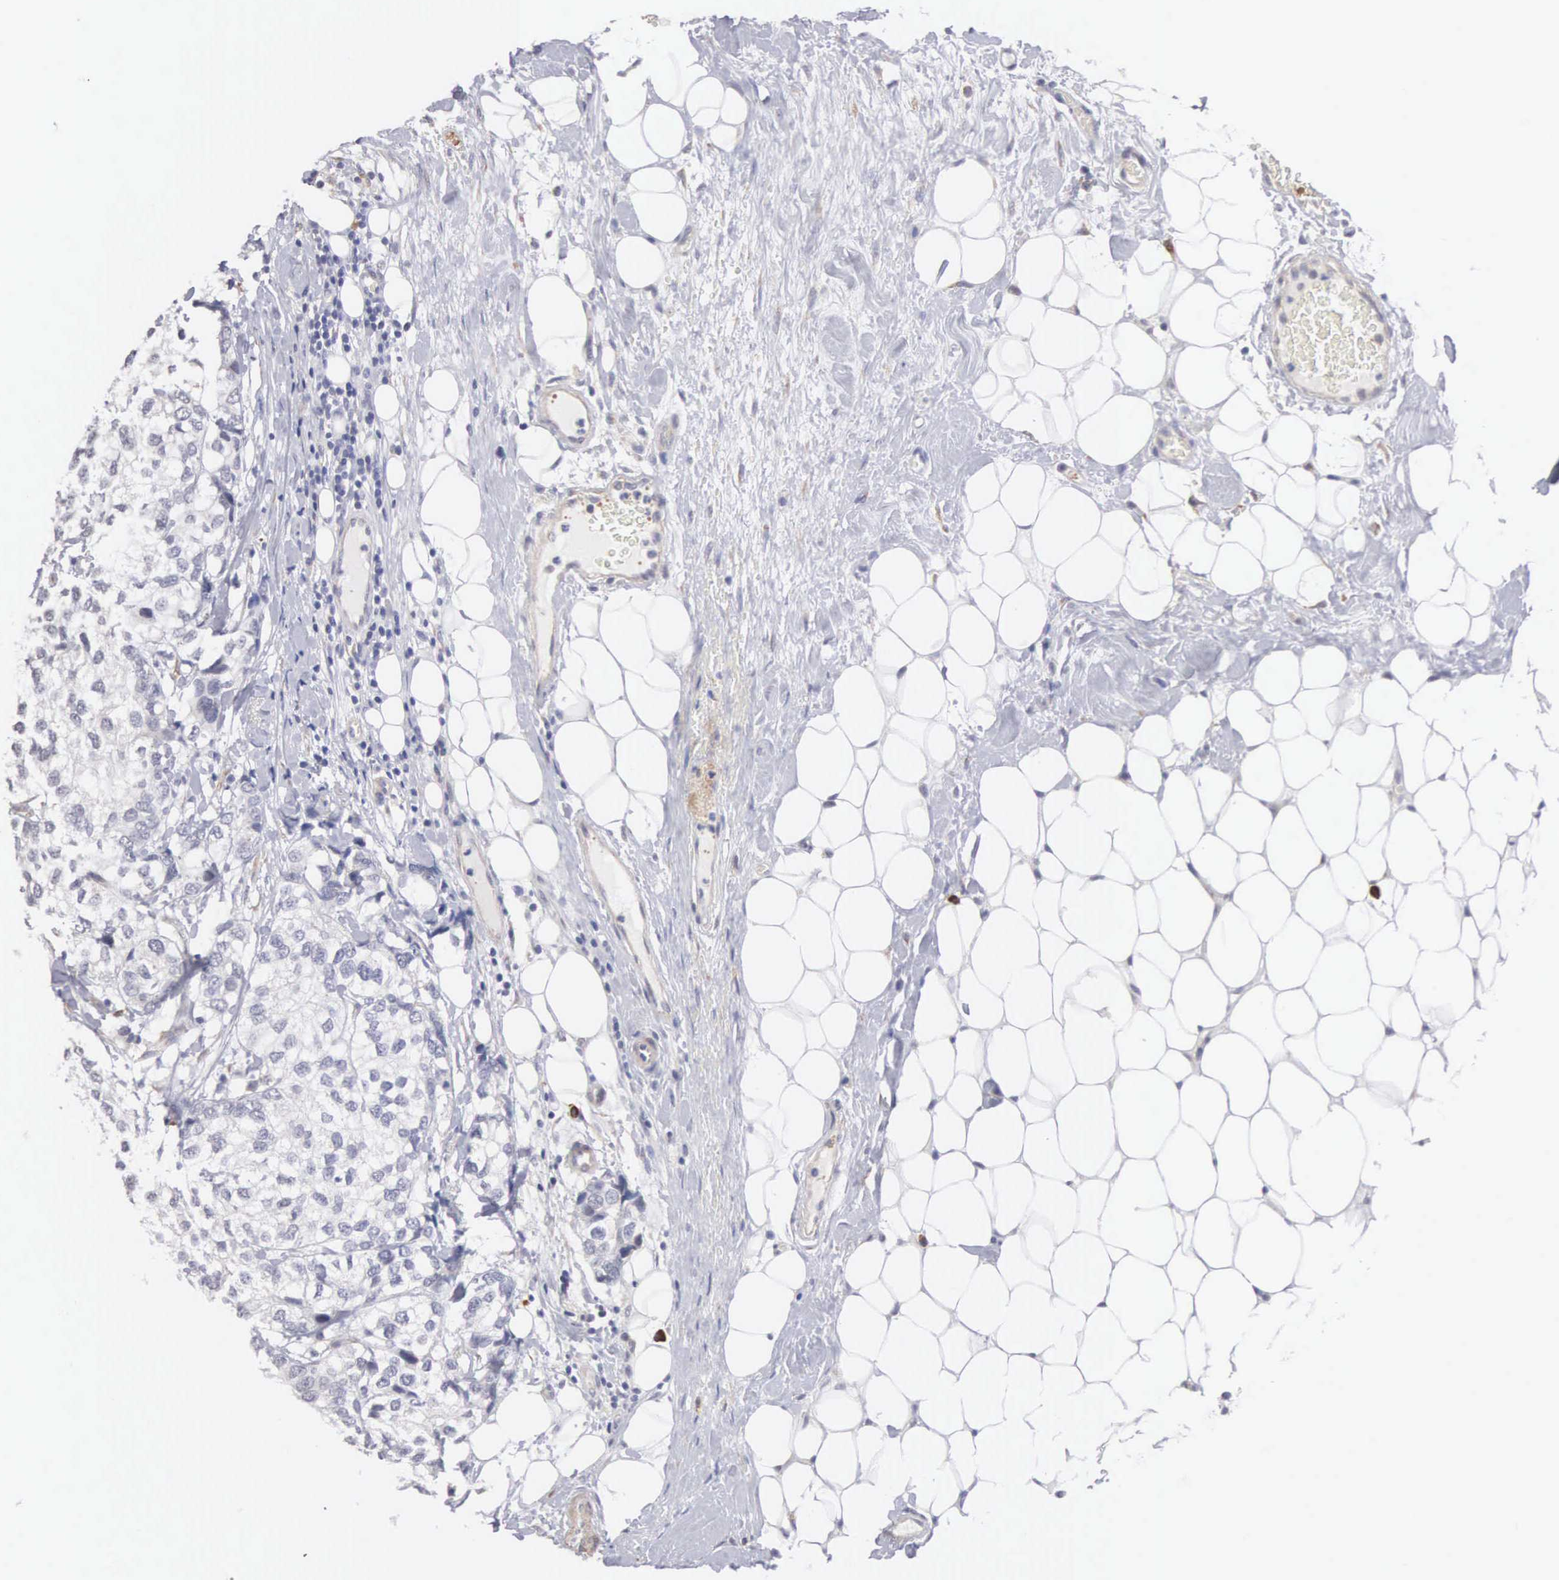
{"staining": {"intensity": "negative", "quantity": "none", "location": "none"}, "tissue": "breast cancer", "cell_type": "Tumor cells", "image_type": "cancer", "snomed": [{"axis": "morphology", "description": "Duct carcinoma"}, {"axis": "topography", "description": "Breast"}], "caption": "A photomicrograph of human breast cancer is negative for staining in tumor cells.", "gene": "ELFN2", "patient": {"sex": "female", "age": 68}}